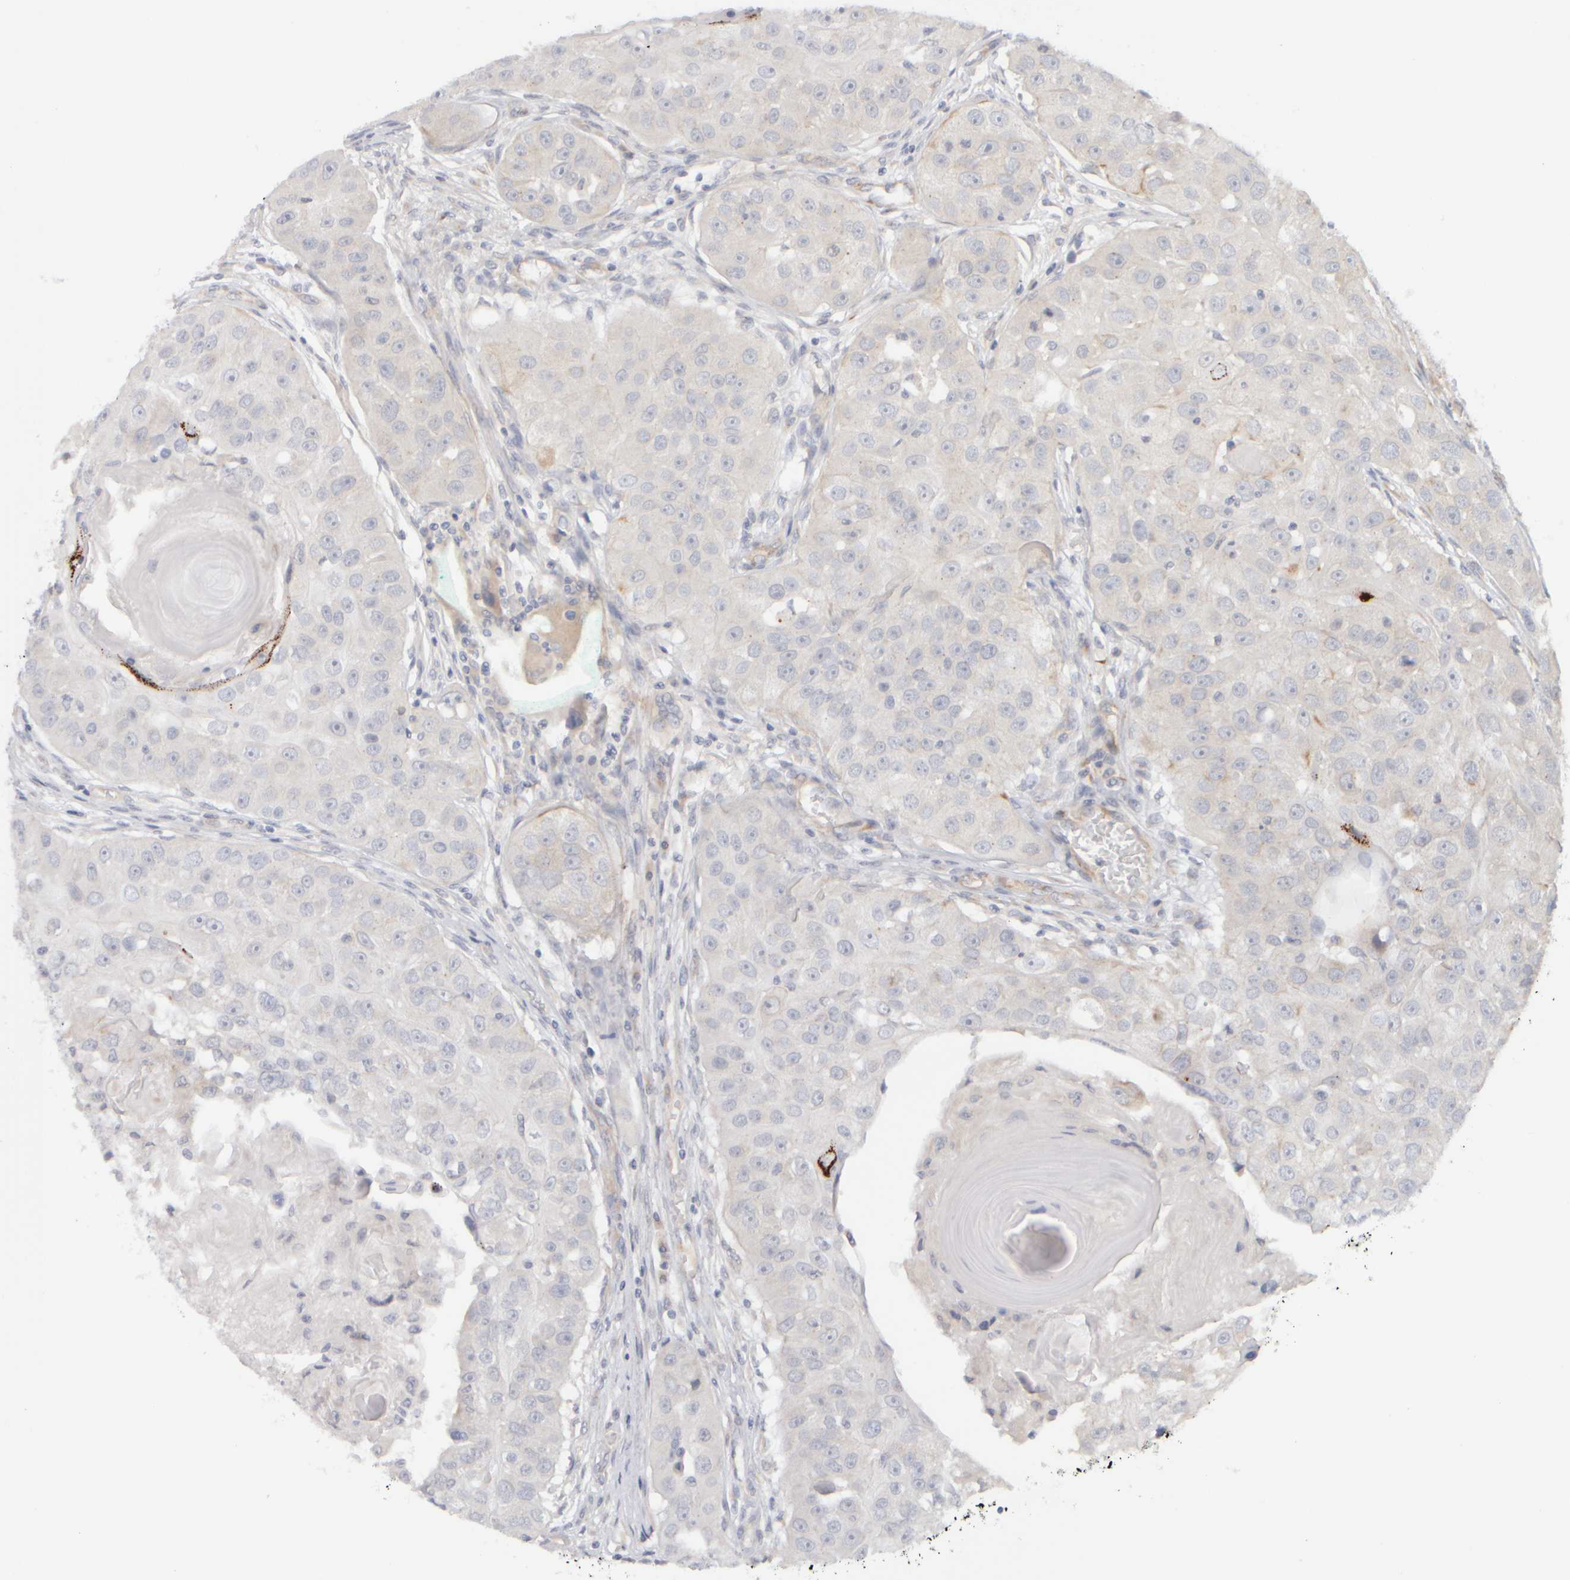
{"staining": {"intensity": "moderate", "quantity": "<25%", "location": "cytoplasmic/membranous"}, "tissue": "head and neck cancer", "cell_type": "Tumor cells", "image_type": "cancer", "snomed": [{"axis": "morphology", "description": "Normal tissue, NOS"}, {"axis": "morphology", "description": "Squamous cell carcinoma, NOS"}, {"axis": "topography", "description": "Skeletal muscle"}, {"axis": "topography", "description": "Head-Neck"}], "caption": "DAB (3,3'-diaminobenzidine) immunohistochemical staining of head and neck squamous cell carcinoma shows moderate cytoplasmic/membranous protein staining in approximately <25% of tumor cells. (brown staining indicates protein expression, while blue staining denotes nuclei).", "gene": "GOPC", "patient": {"sex": "male", "age": 51}}